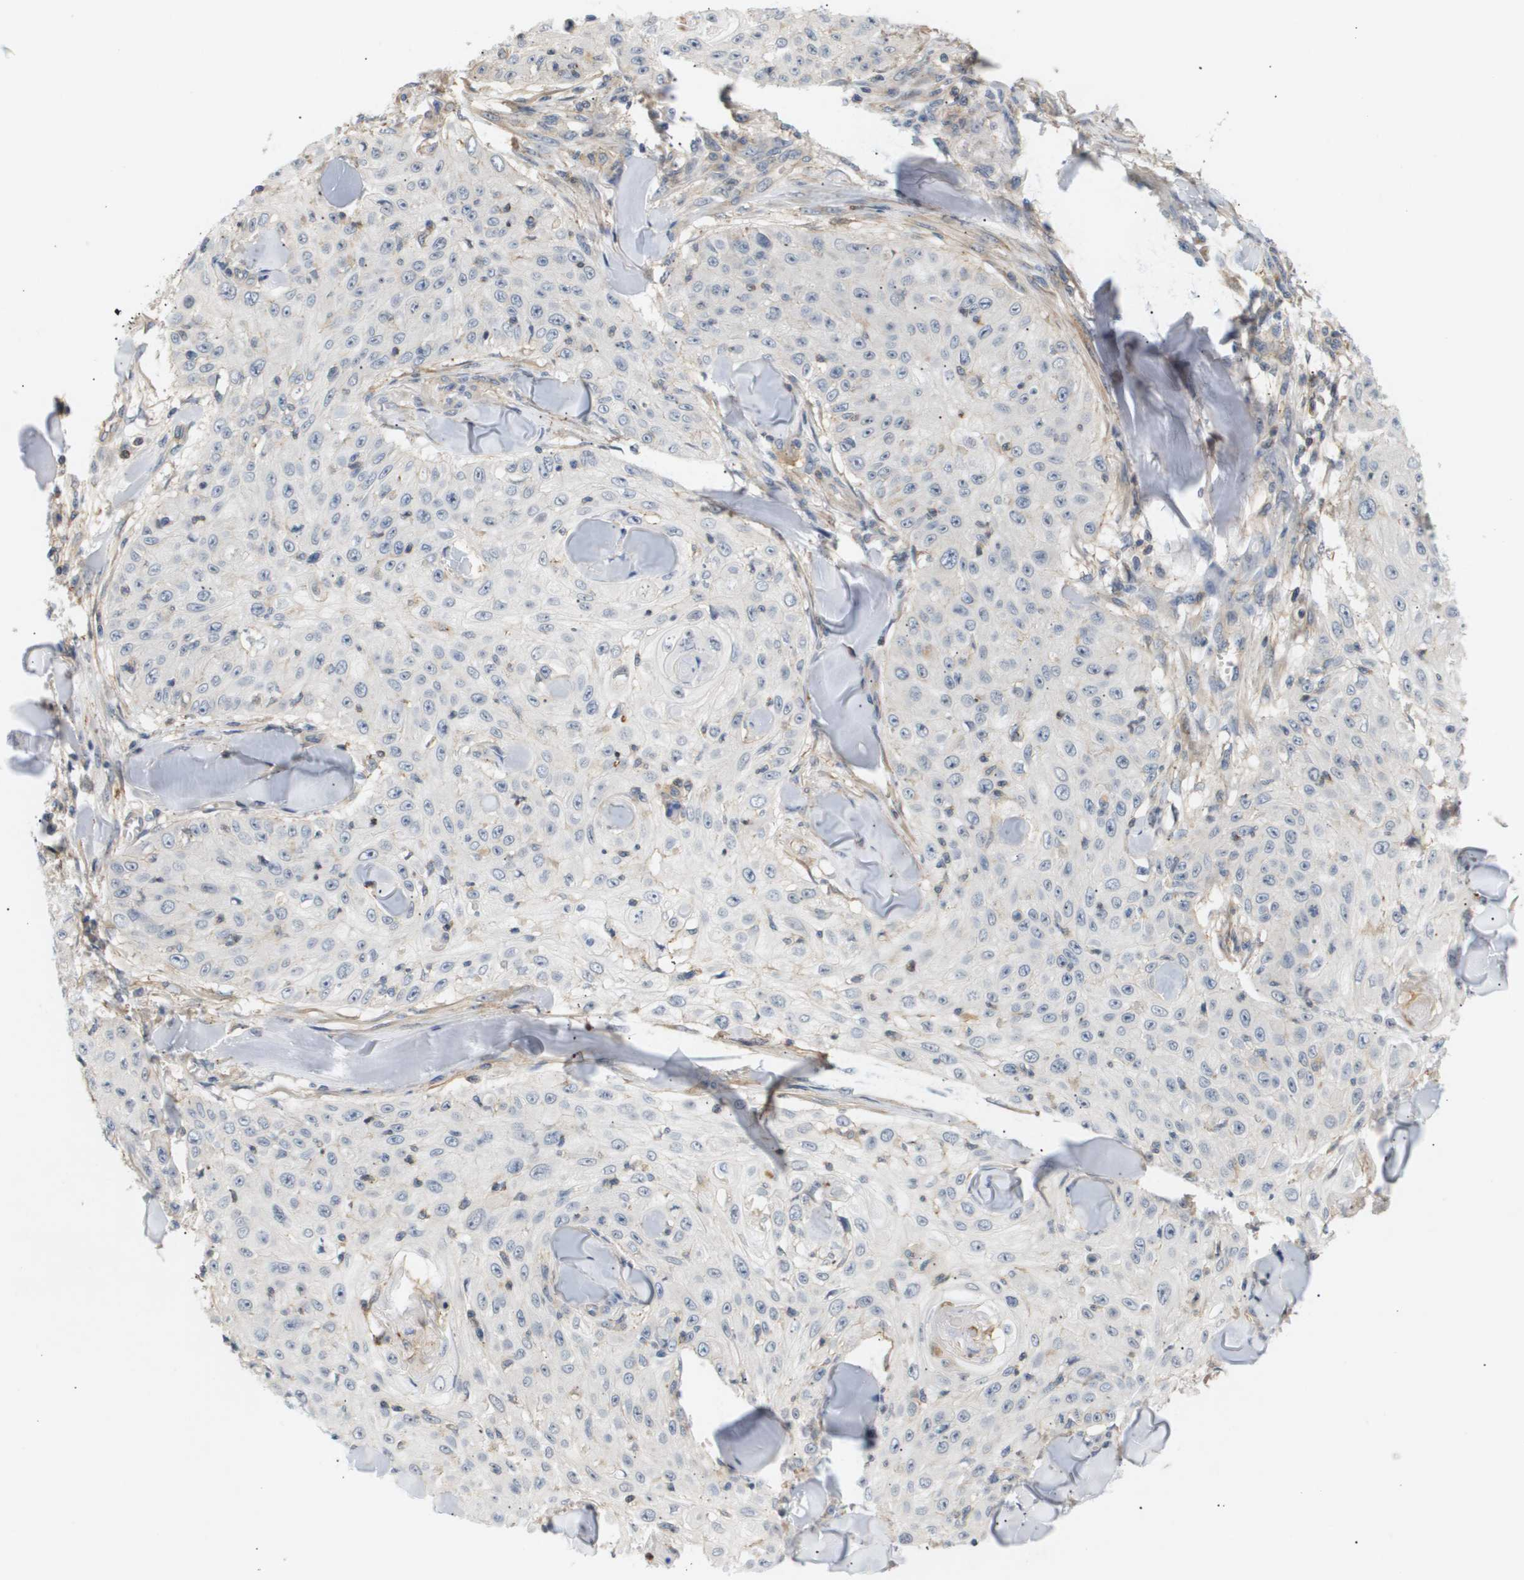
{"staining": {"intensity": "negative", "quantity": "none", "location": "none"}, "tissue": "skin cancer", "cell_type": "Tumor cells", "image_type": "cancer", "snomed": [{"axis": "morphology", "description": "Squamous cell carcinoma, NOS"}, {"axis": "topography", "description": "Skin"}], "caption": "This image is of skin squamous cell carcinoma stained with immunohistochemistry to label a protein in brown with the nuclei are counter-stained blue. There is no staining in tumor cells.", "gene": "CORO2B", "patient": {"sex": "male", "age": 86}}